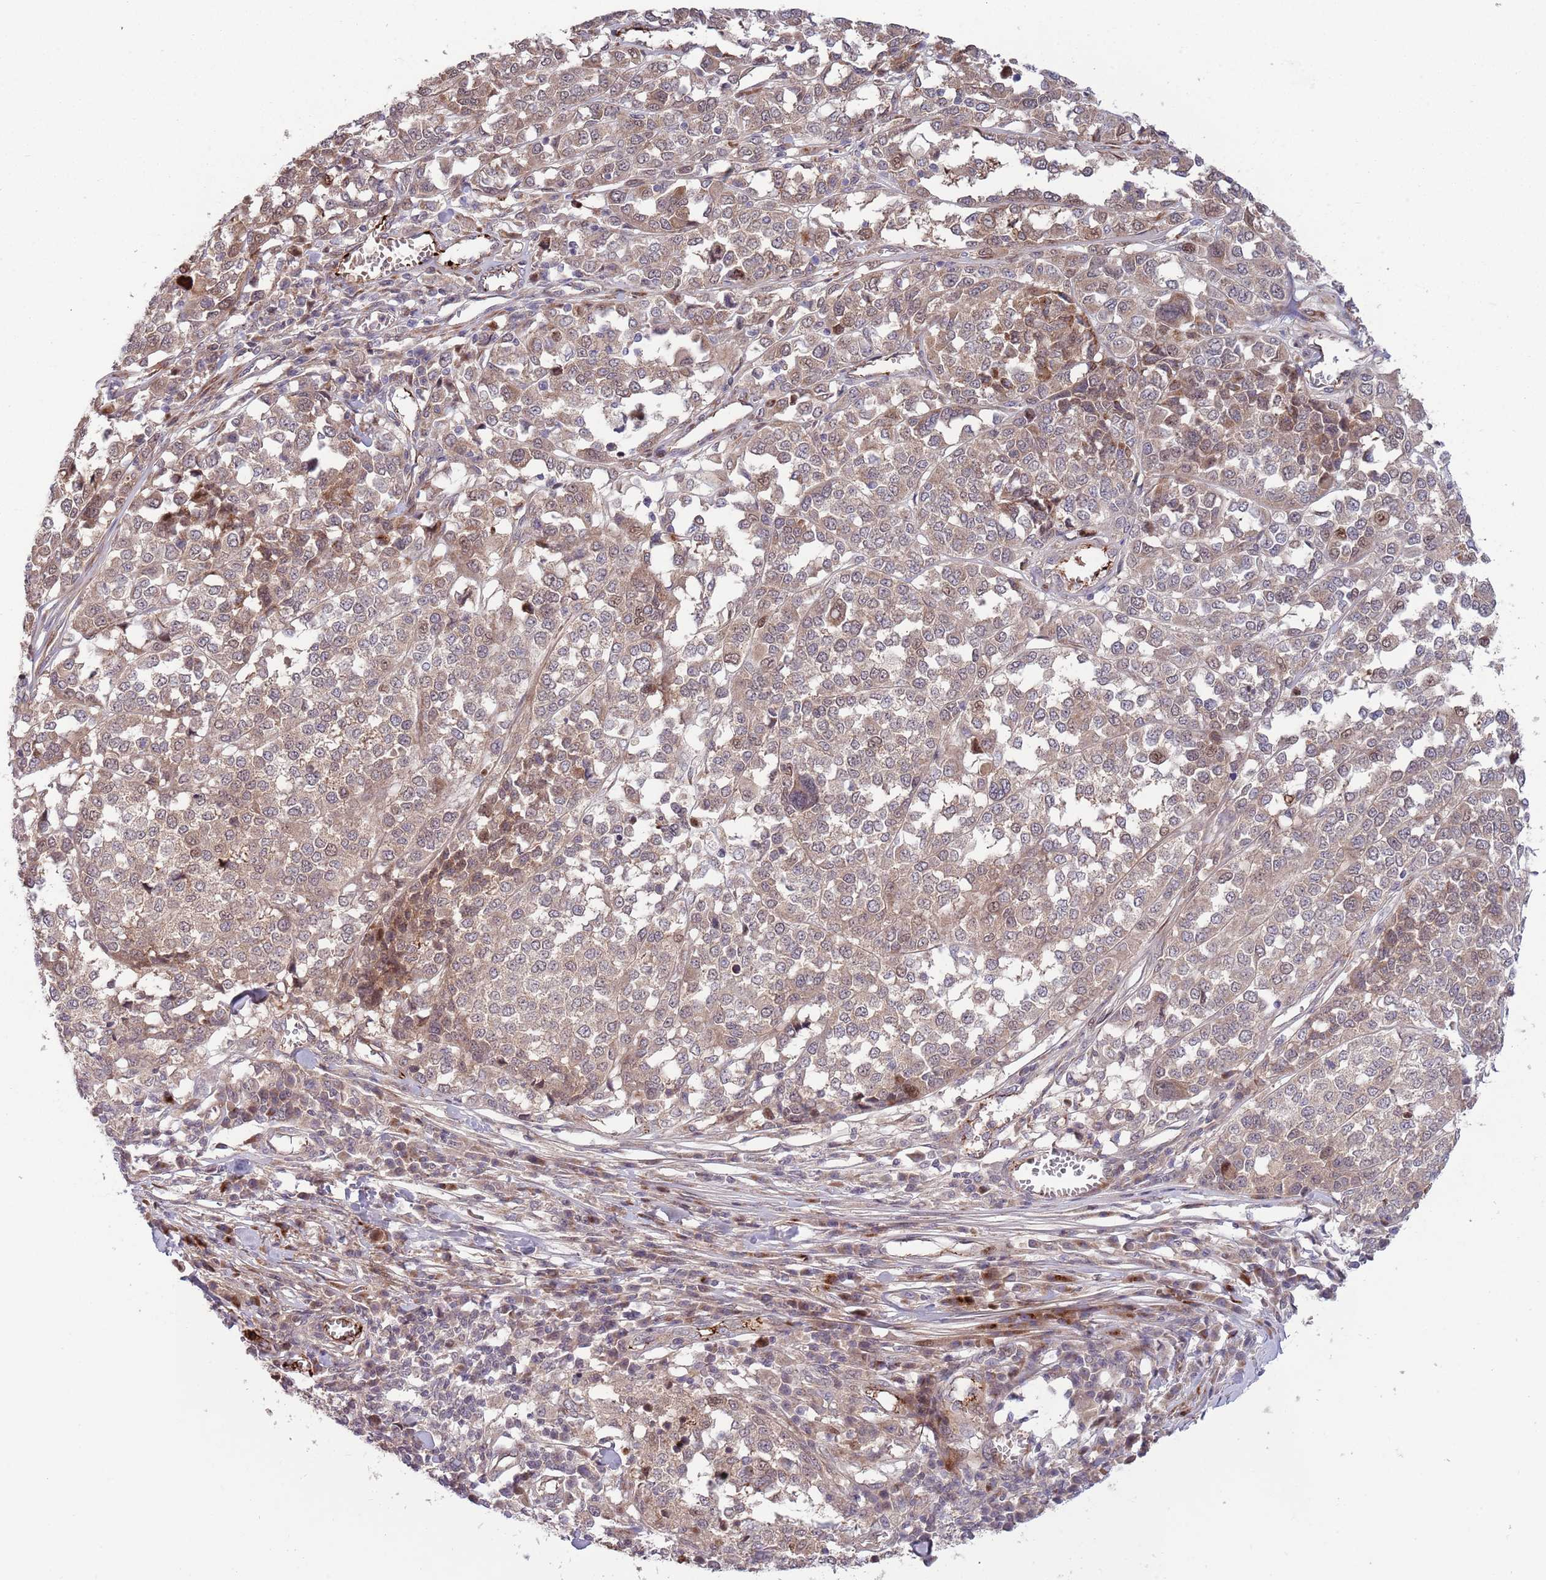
{"staining": {"intensity": "moderate", "quantity": ">75%", "location": "cytoplasmic/membranous,nuclear"}, "tissue": "melanoma", "cell_type": "Tumor cells", "image_type": "cancer", "snomed": [{"axis": "morphology", "description": "Malignant melanoma, Metastatic site"}, {"axis": "topography", "description": "Lymph node"}], "caption": "This photomicrograph exhibits immunohistochemistry (IHC) staining of human malignant melanoma (metastatic site), with medium moderate cytoplasmic/membranous and nuclear staining in about >75% of tumor cells.", "gene": "NT5DC4", "patient": {"sex": "male", "age": 44}}